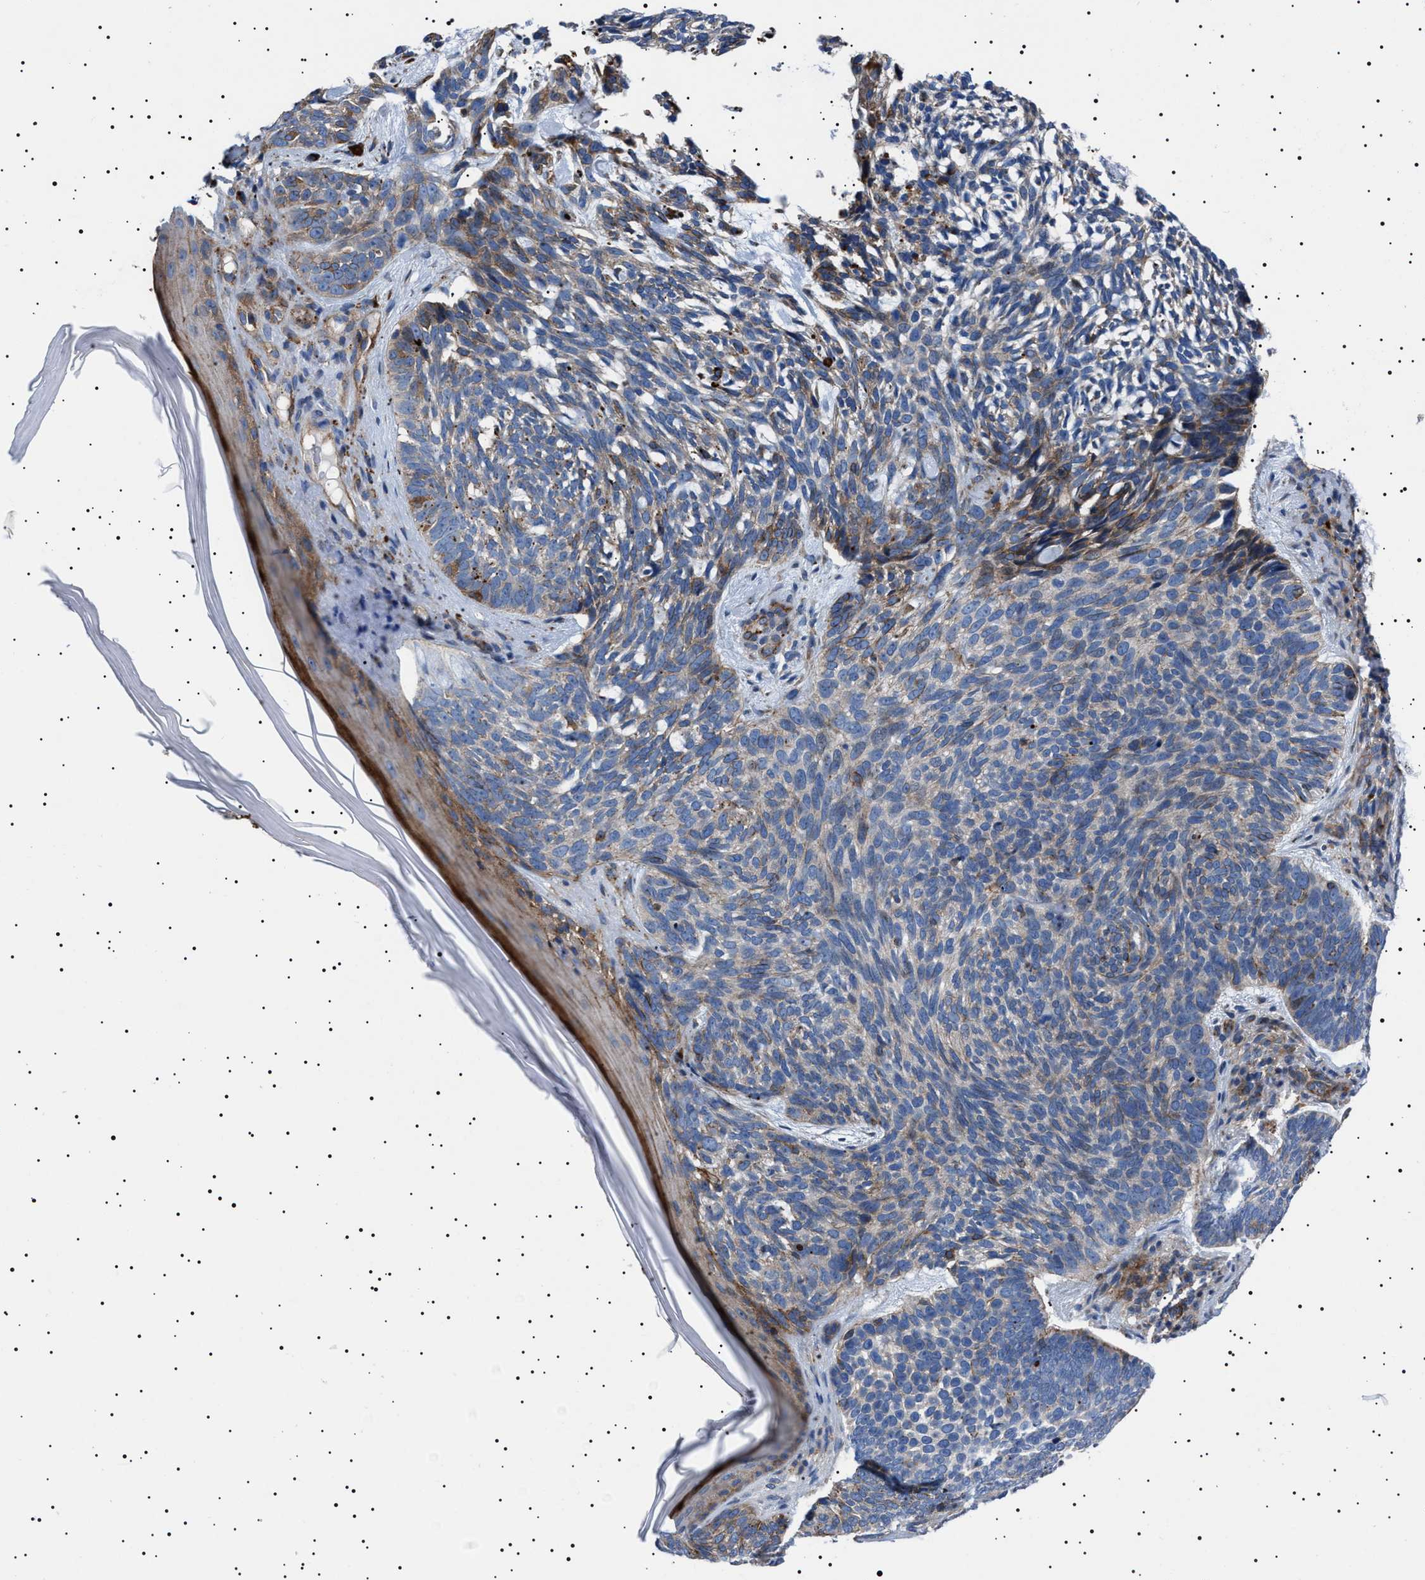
{"staining": {"intensity": "weak", "quantity": "<25%", "location": "cytoplasmic/membranous"}, "tissue": "skin cancer", "cell_type": "Tumor cells", "image_type": "cancer", "snomed": [{"axis": "morphology", "description": "Basal cell carcinoma"}, {"axis": "topography", "description": "Skin"}, {"axis": "topography", "description": "Skin of head"}], "caption": "DAB immunohistochemical staining of skin basal cell carcinoma demonstrates no significant expression in tumor cells.", "gene": "NEU1", "patient": {"sex": "female", "age": 85}}